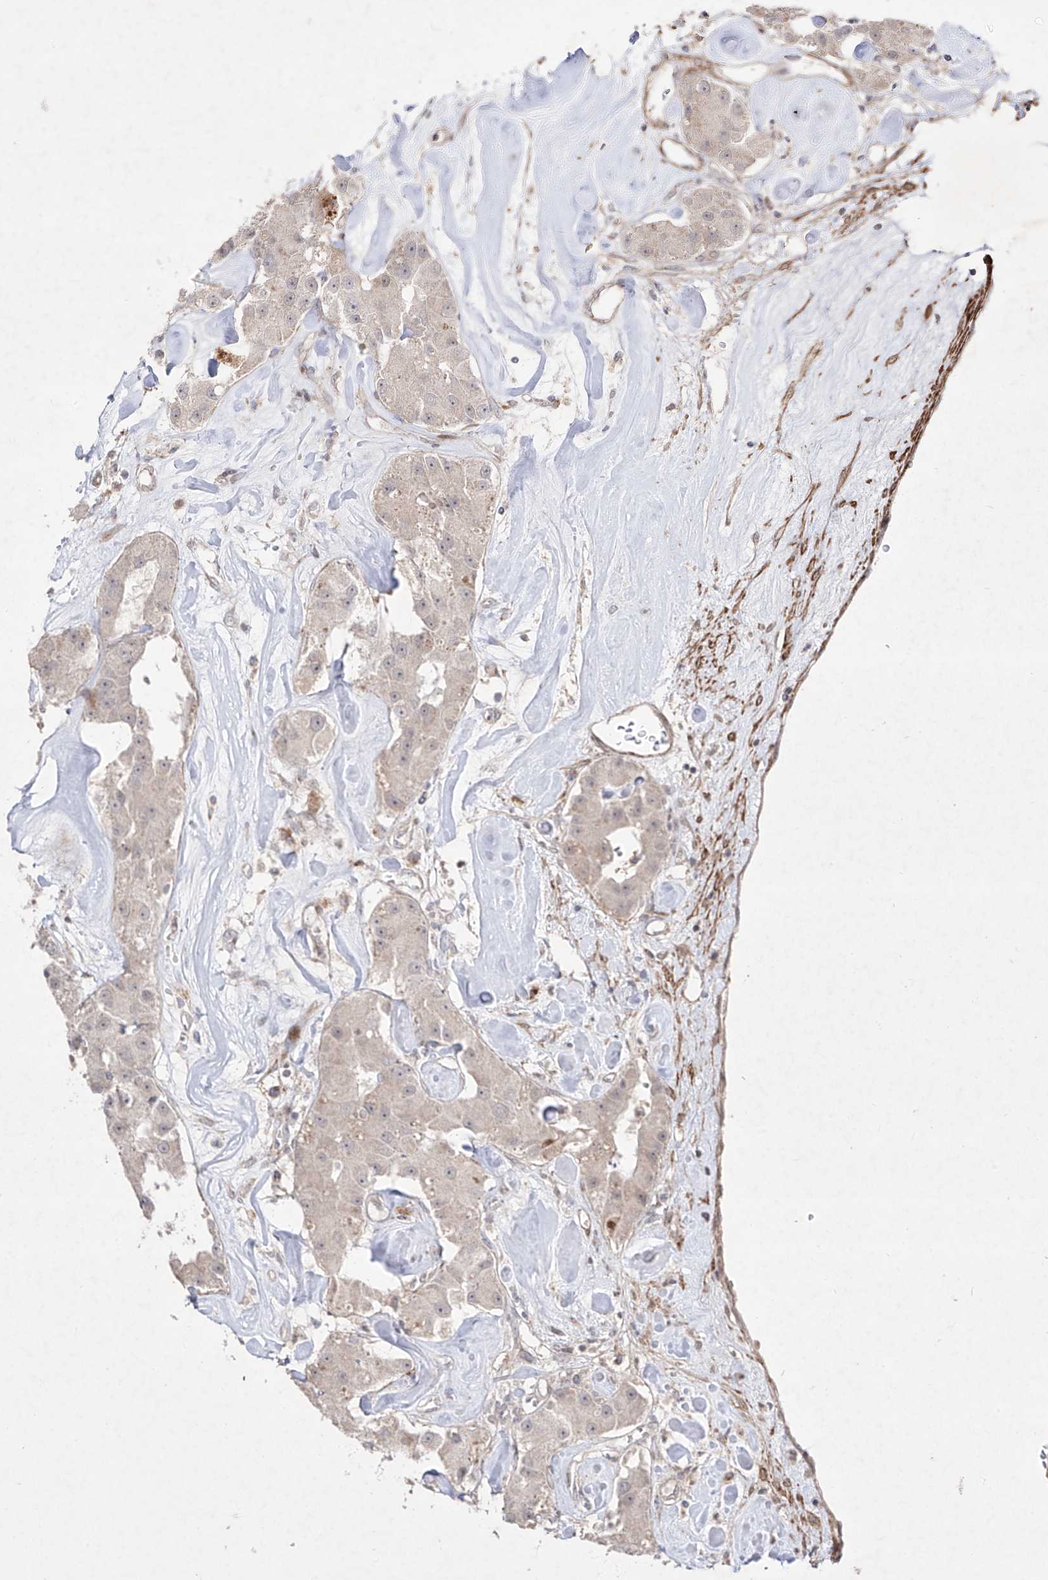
{"staining": {"intensity": "negative", "quantity": "none", "location": "none"}, "tissue": "carcinoid", "cell_type": "Tumor cells", "image_type": "cancer", "snomed": [{"axis": "morphology", "description": "Carcinoid, malignant, NOS"}, {"axis": "topography", "description": "Pancreas"}], "caption": "DAB (3,3'-diaminobenzidine) immunohistochemical staining of carcinoid (malignant) displays no significant expression in tumor cells.", "gene": "KDM1B", "patient": {"sex": "male", "age": 41}}